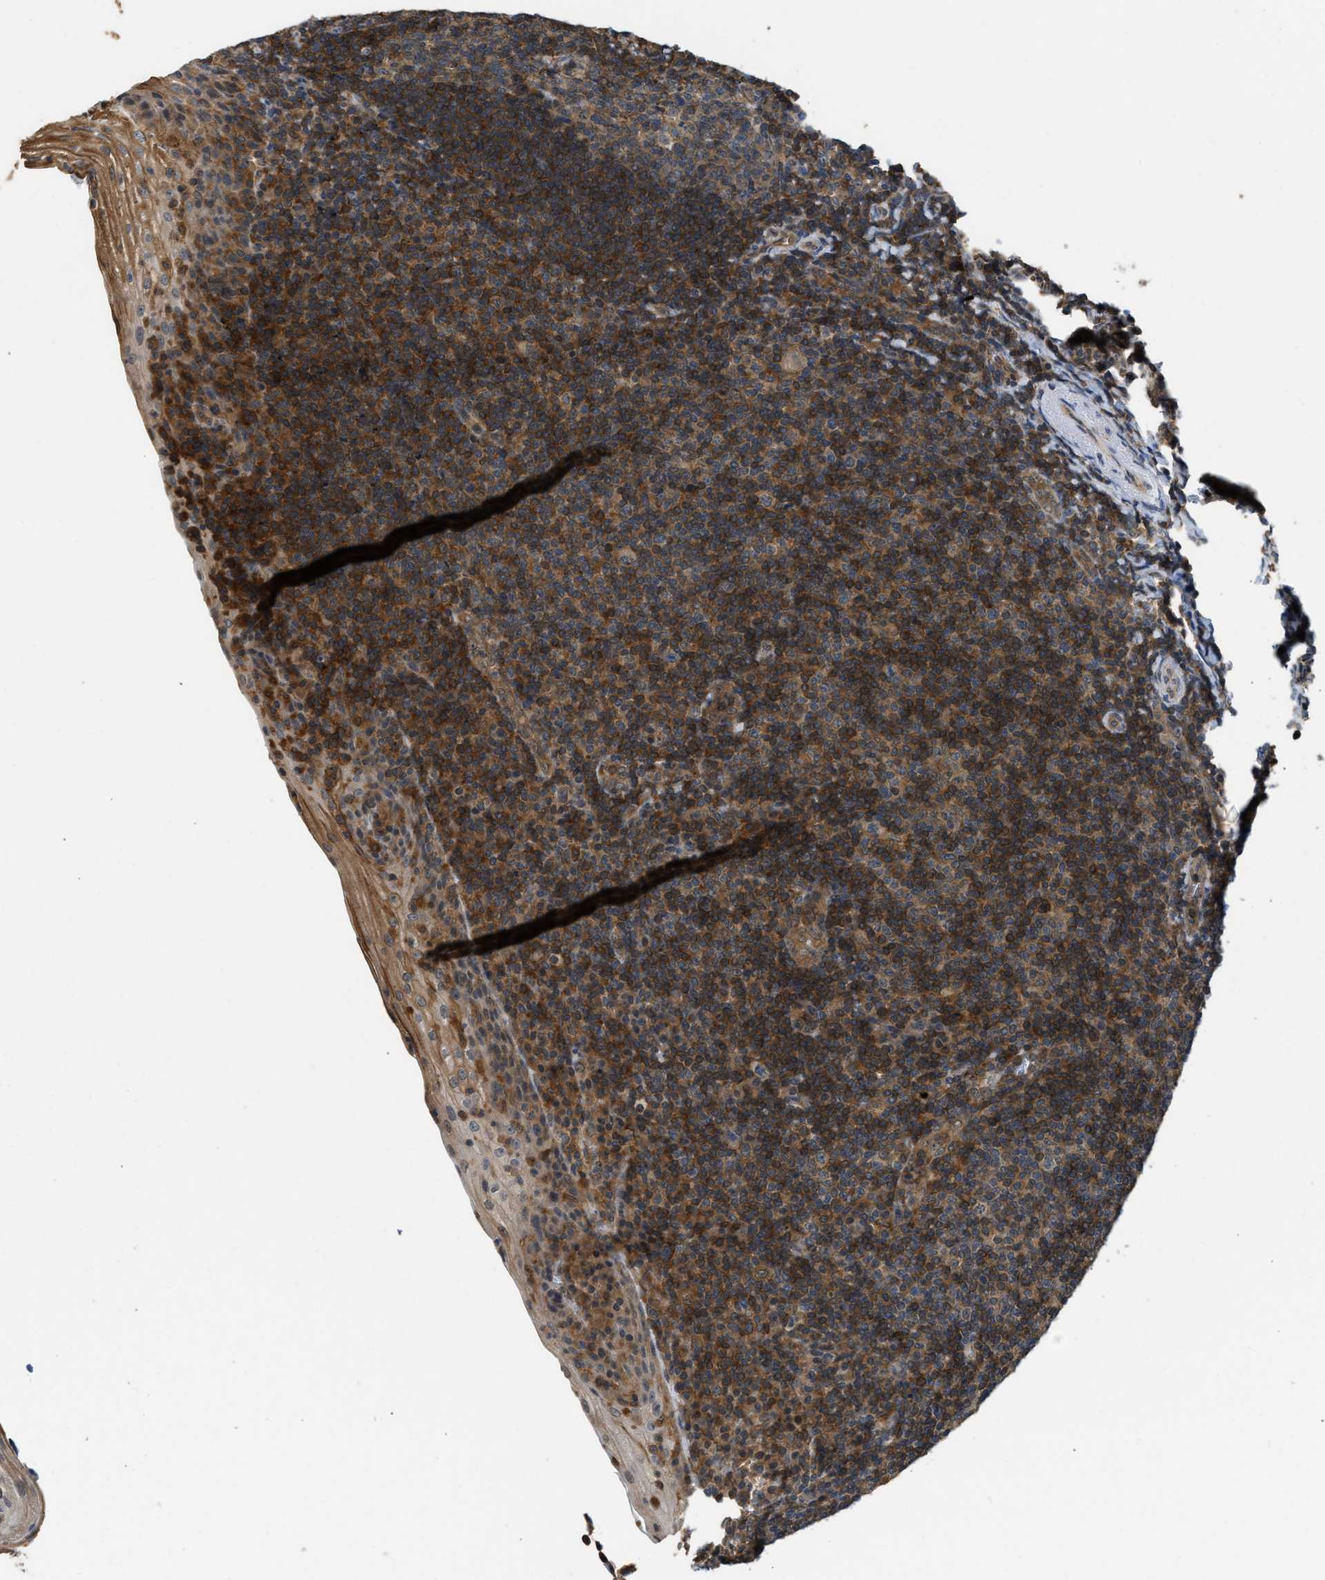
{"staining": {"intensity": "weak", "quantity": ">75%", "location": "cytoplasmic/membranous"}, "tissue": "tonsil", "cell_type": "Germinal center cells", "image_type": "normal", "snomed": [{"axis": "morphology", "description": "Normal tissue, NOS"}, {"axis": "topography", "description": "Tonsil"}], "caption": "The histopathology image reveals immunohistochemical staining of unremarkable tonsil. There is weak cytoplasmic/membranous staining is present in approximately >75% of germinal center cells.", "gene": "TES", "patient": {"sex": "male", "age": 37}}